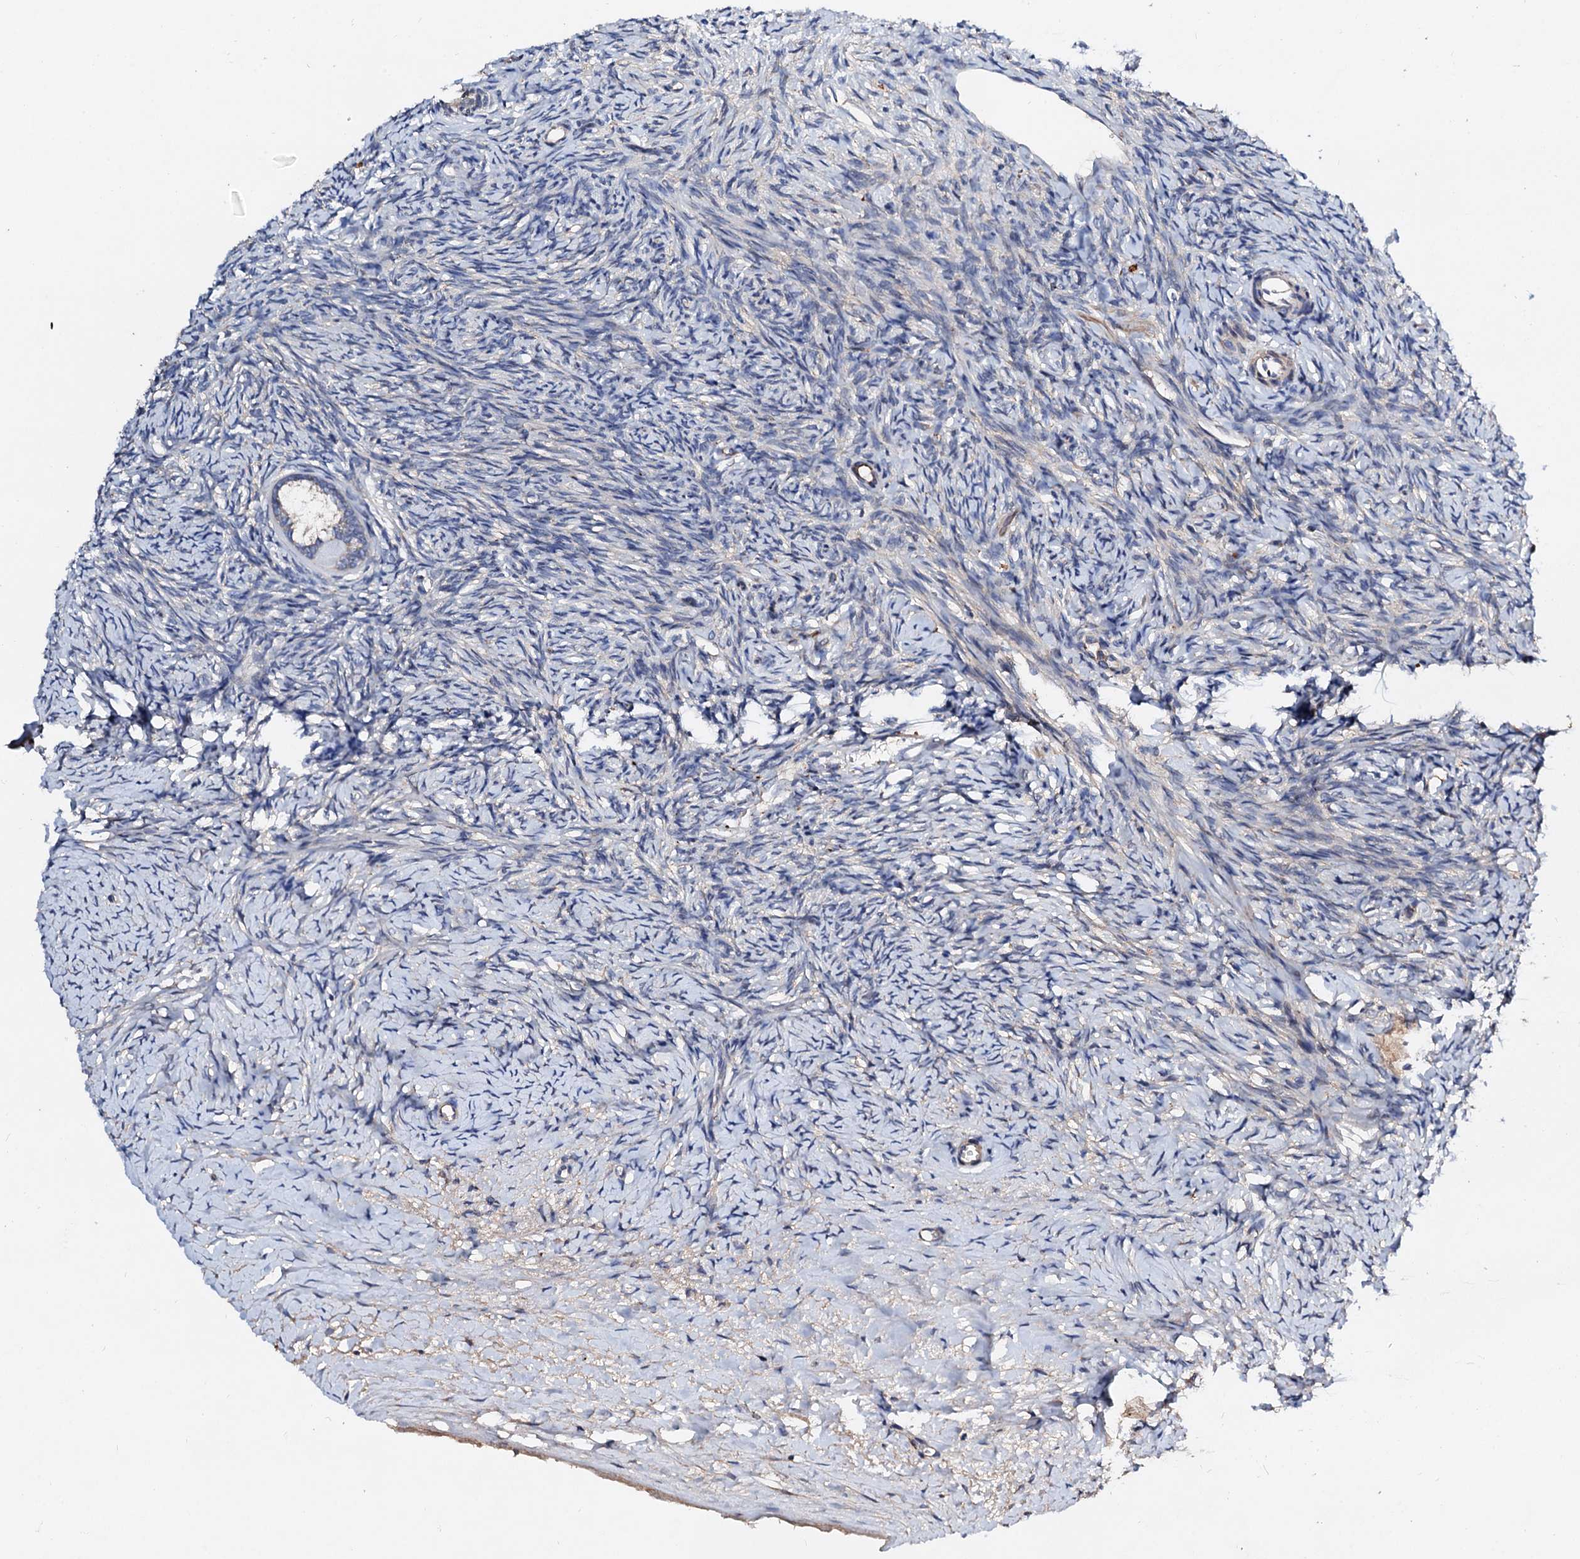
{"staining": {"intensity": "negative", "quantity": "none", "location": "none"}, "tissue": "ovary", "cell_type": "Ovarian stroma cells", "image_type": "normal", "snomed": [{"axis": "morphology", "description": "Normal tissue, NOS"}, {"axis": "morphology", "description": "Developmental malformation"}, {"axis": "topography", "description": "Ovary"}], "caption": "Histopathology image shows no protein expression in ovarian stroma cells of benign ovary.", "gene": "FIBIN", "patient": {"sex": "female", "age": 39}}